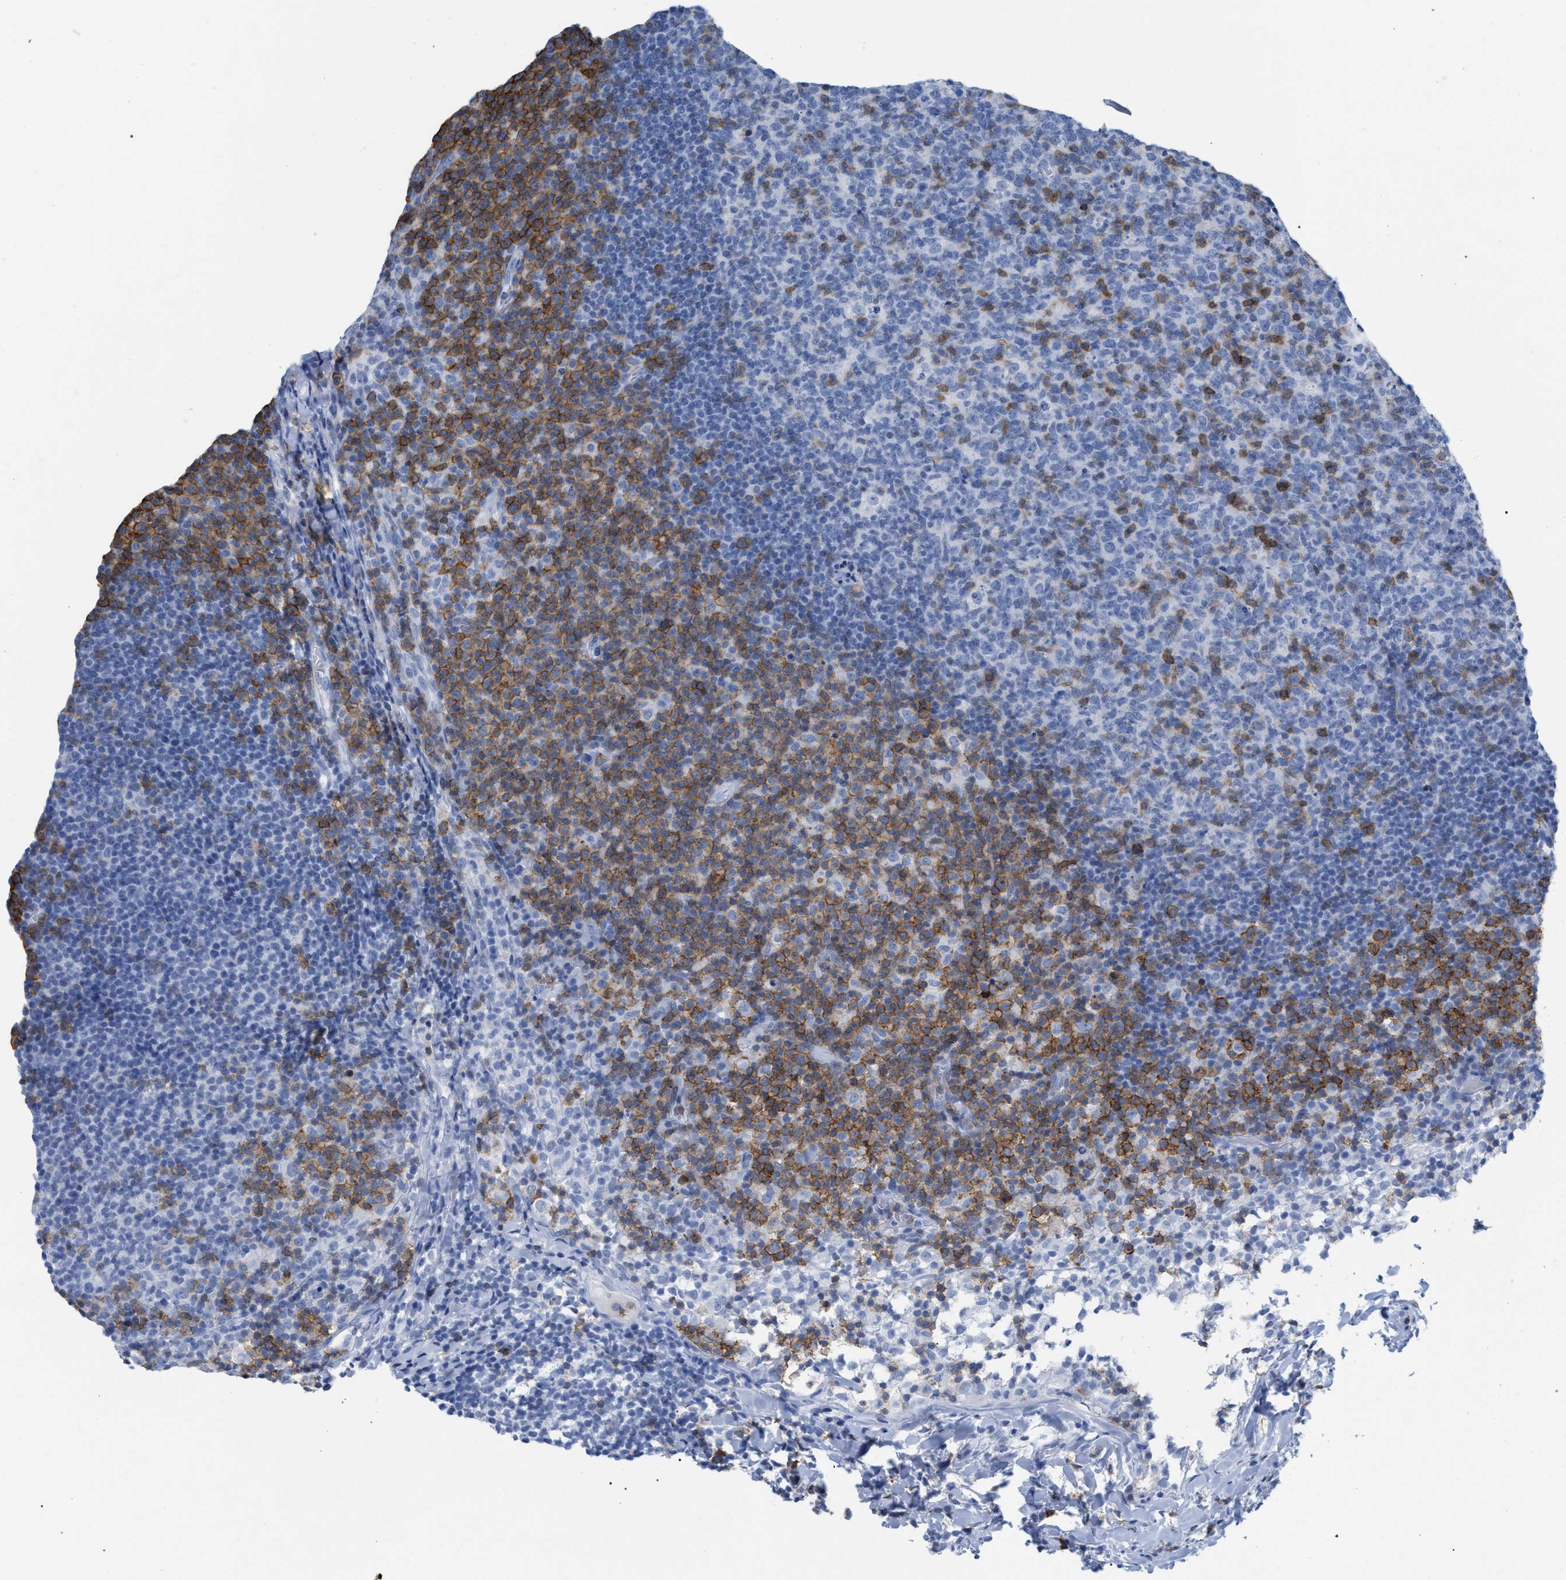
{"staining": {"intensity": "strong", "quantity": "<25%", "location": "cytoplasmic/membranous"}, "tissue": "lymph node", "cell_type": "Germinal center cells", "image_type": "normal", "snomed": [{"axis": "morphology", "description": "Normal tissue, NOS"}, {"axis": "morphology", "description": "Inflammation, NOS"}, {"axis": "topography", "description": "Lymph node"}], "caption": "DAB (3,3'-diaminobenzidine) immunohistochemical staining of benign human lymph node shows strong cytoplasmic/membranous protein positivity in about <25% of germinal center cells.", "gene": "CD5", "patient": {"sex": "male", "age": 55}}